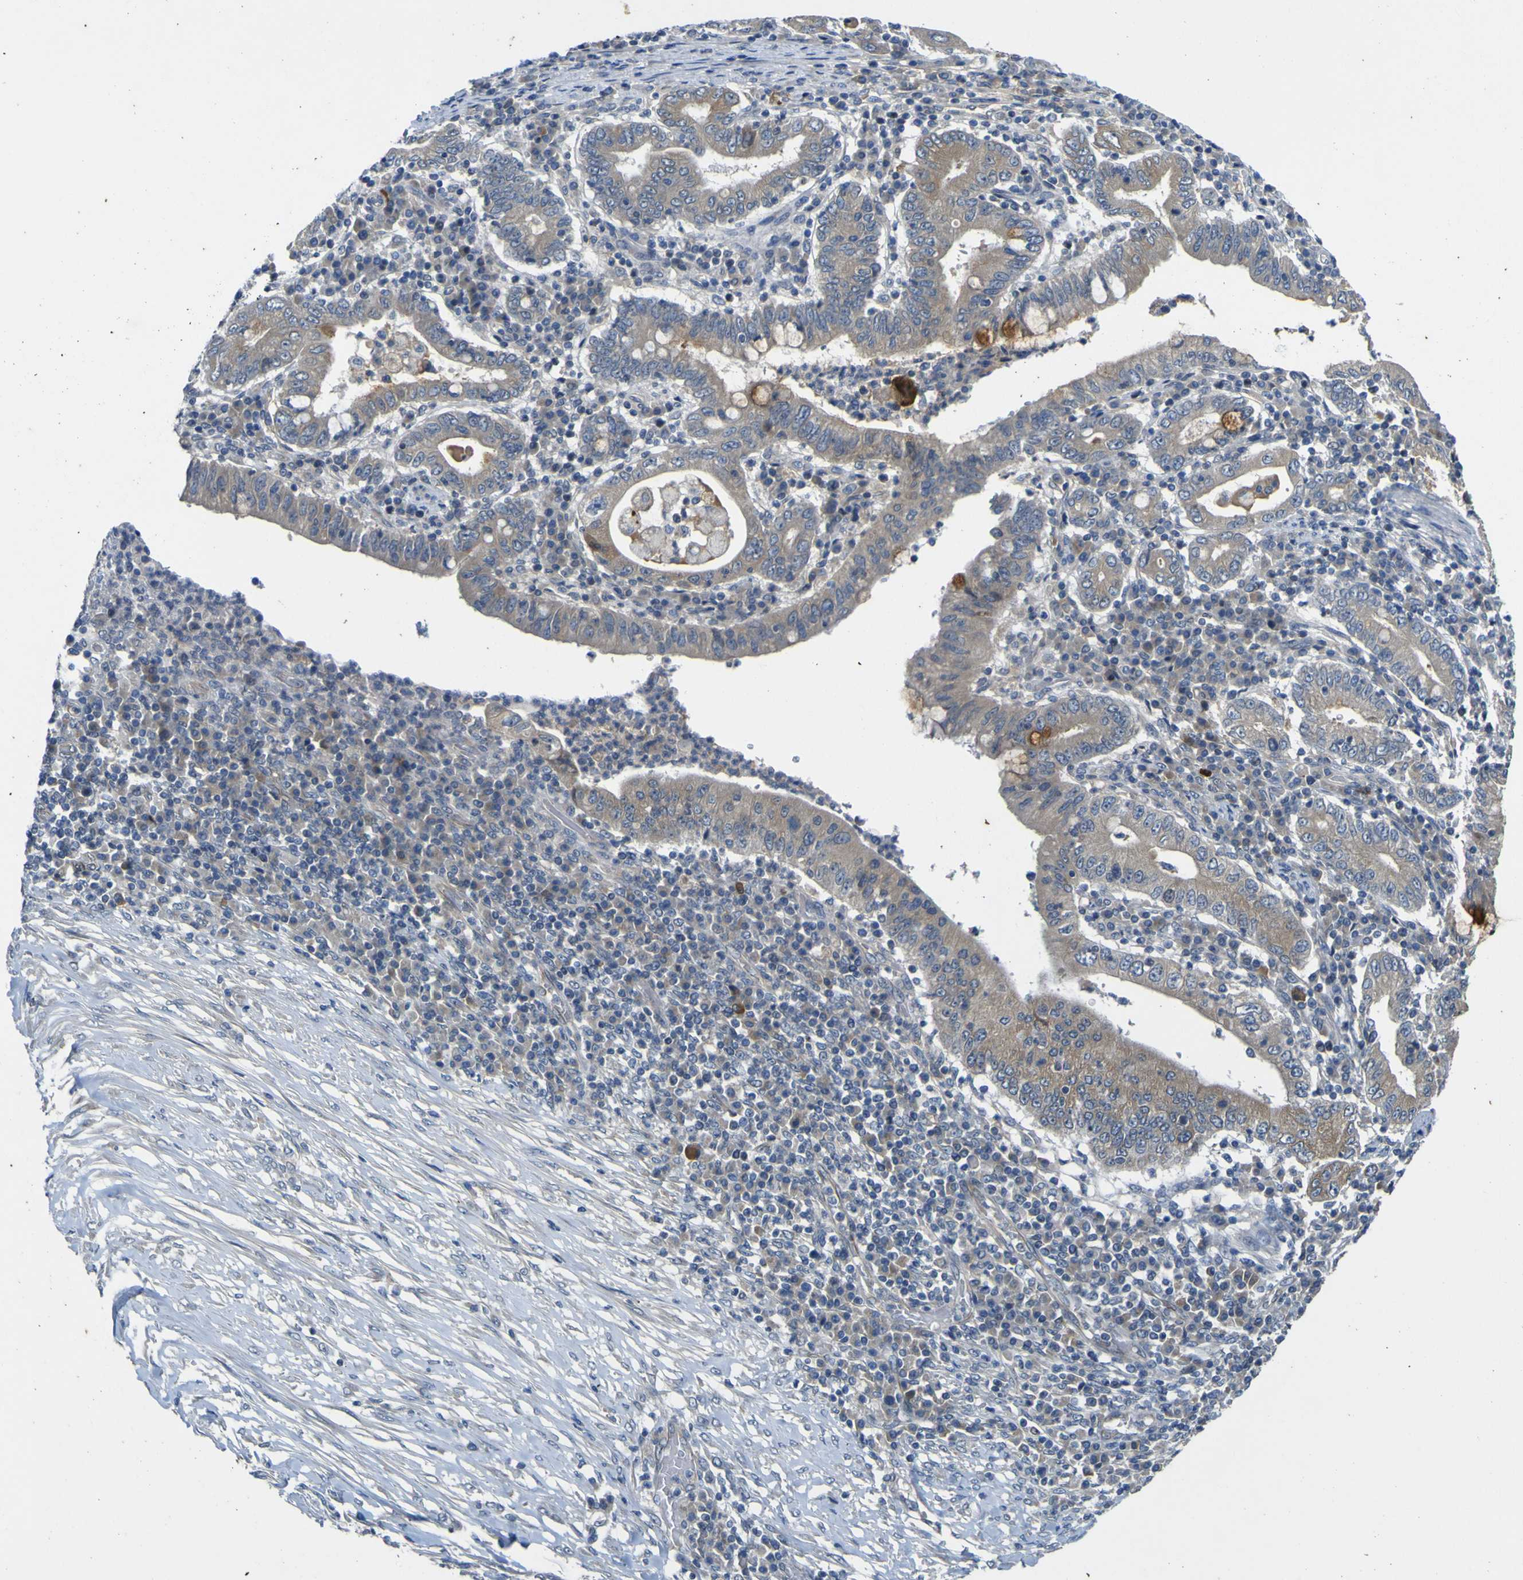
{"staining": {"intensity": "weak", "quantity": ">75%", "location": "cytoplasmic/membranous"}, "tissue": "stomach cancer", "cell_type": "Tumor cells", "image_type": "cancer", "snomed": [{"axis": "morphology", "description": "Normal tissue, NOS"}, {"axis": "morphology", "description": "Adenocarcinoma, NOS"}, {"axis": "topography", "description": "Esophagus"}, {"axis": "topography", "description": "Stomach, upper"}, {"axis": "topography", "description": "Peripheral nerve tissue"}], "caption": "A low amount of weak cytoplasmic/membranous positivity is identified in approximately >75% of tumor cells in adenocarcinoma (stomach) tissue.", "gene": "LDLR", "patient": {"sex": "male", "age": 62}}